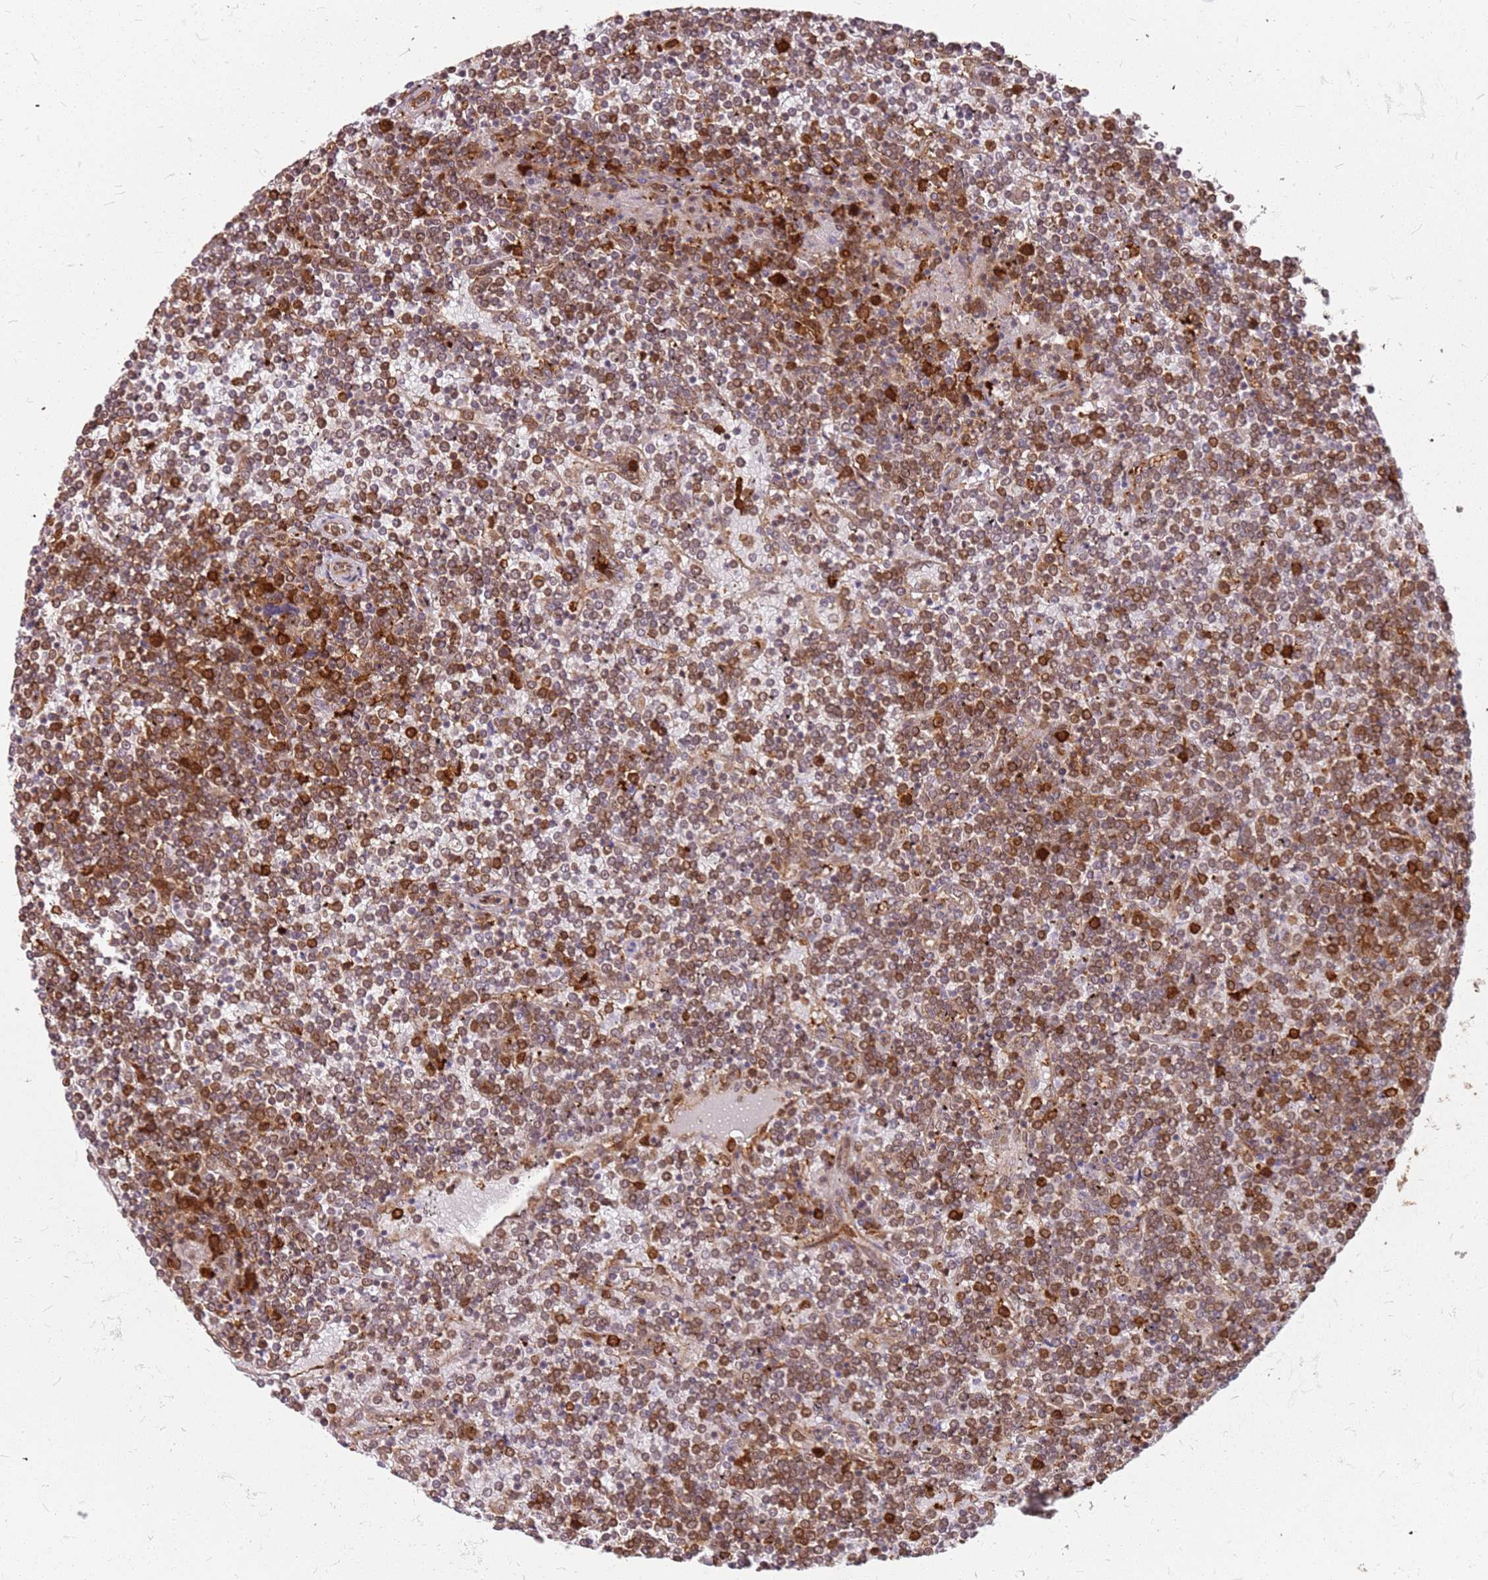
{"staining": {"intensity": "moderate", "quantity": ">75%", "location": "cytoplasmic/membranous"}, "tissue": "lymphoma", "cell_type": "Tumor cells", "image_type": "cancer", "snomed": [{"axis": "morphology", "description": "Malignant lymphoma, non-Hodgkin's type, Low grade"}, {"axis": "topography", "description": "Spleen"}], "caption": "Immunohistochemical staining of lymphoma exhibits moderate cytoplasmic/membranous protein staining in approximately >75% of tumor cells.", "gene": "HDX", "patient": {"sex": "female", "age": 19}}